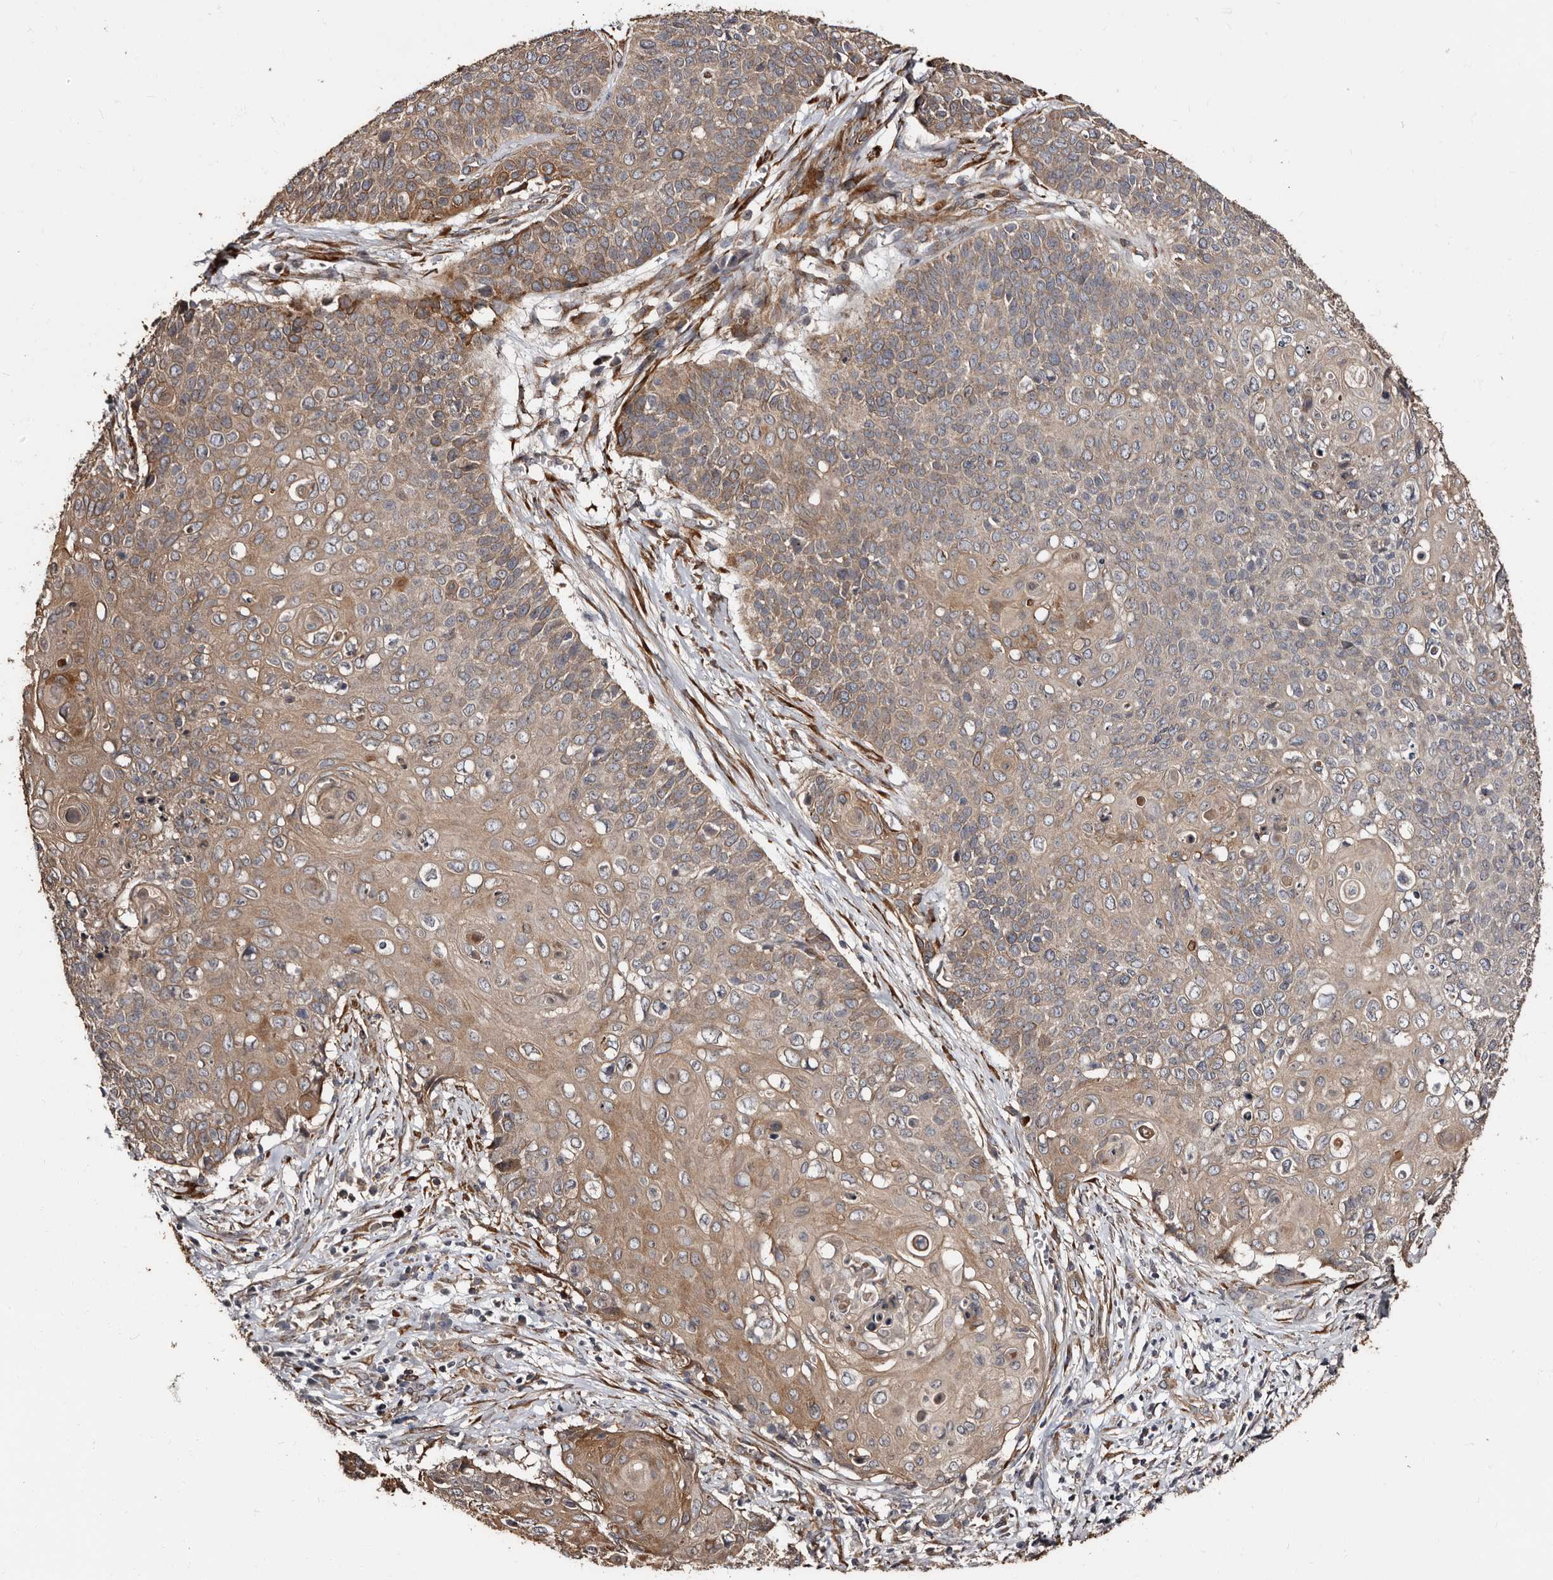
{"staining": {"intensity": "weak", "quantity": ">75%", "location": "cytoplasmic/membranous"}, "tissue": "cervical cancer", "cell_type": "Tumor cells", "image_type": "cancer", "snomed": [{"axis": "morphology", "description": "Squamous cell carcinoma, NOS"}, {"axis": "topography", "description": "Cervix"}], "caption": "IHC staining of cervical squamous cell carcinoma, which reveals low levels of weak cytoplasmic/membranous positivity in approximately >75% of tumor cells indicating weak cytoplasmic/membranous protein positivity. The staining was performed using DAB (brown) for protein detection and nuclei were counterstained in hematoxylin (blue).", "gene": "TBC1D22B", "patient": {"sex": "female", "age": 39}}